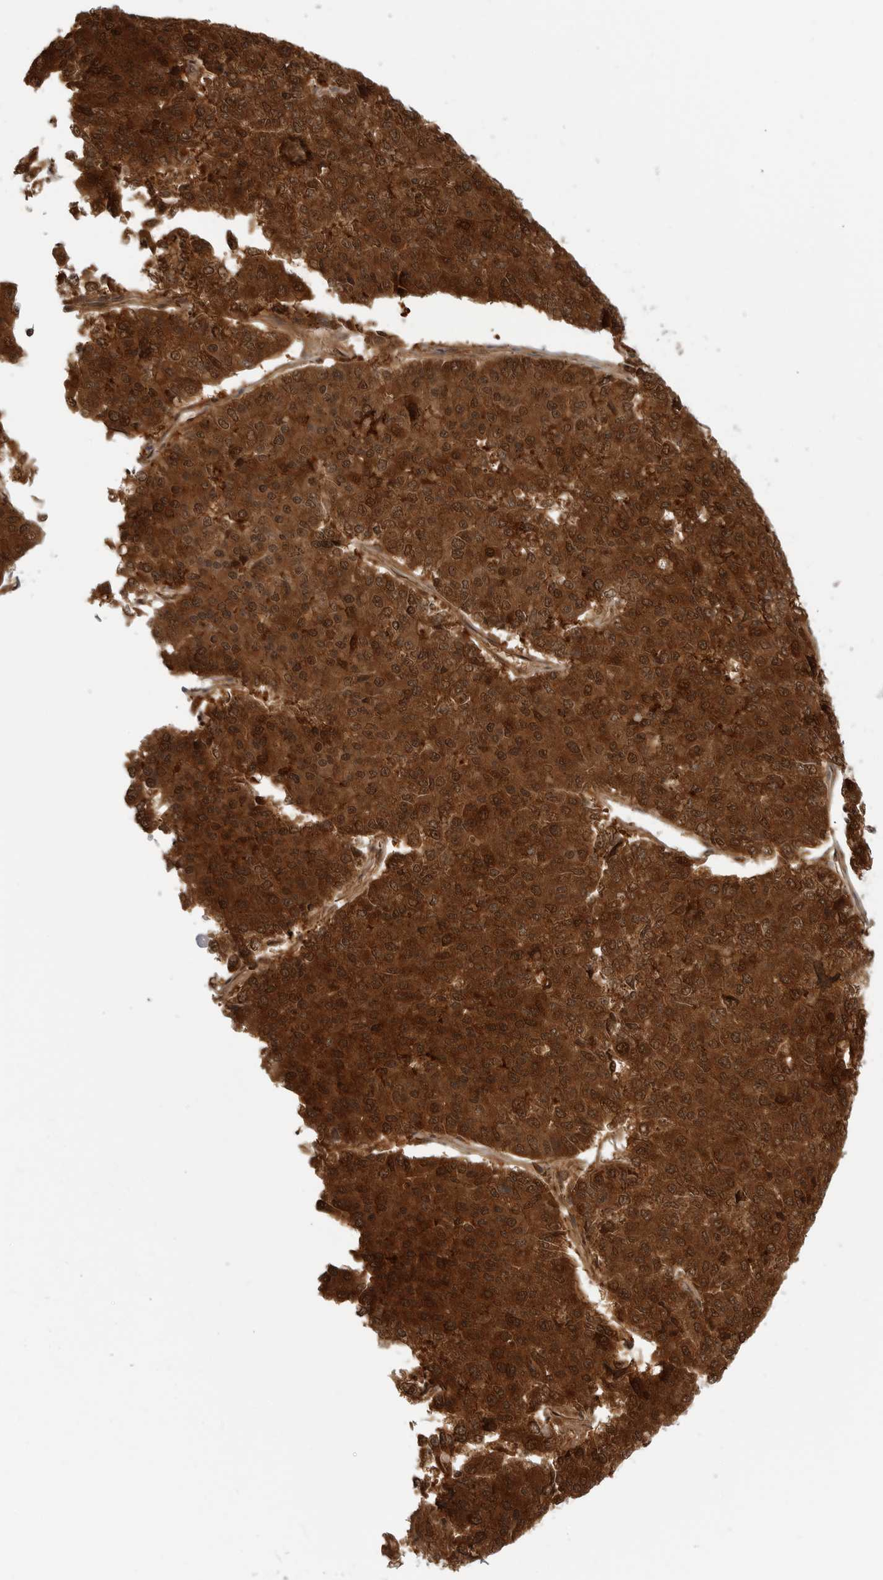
{"staining": {"intensity": "strong", "quantity": ">75%", "location": "cytoplasmic/membranous,nuclear"}, "tissue": "pancreatic cancer", "cell_type": "Tumor cells", "image_type": "cancer", "snomed": [{"axis": "morphology", "description": "Adenocarcinoma, NOS"}, {"axis": "topography", "description": "Pancreas"}], "caption": "Adenocarcinoma (pancreatic) stained with a brown dye demonstrates strong cytoplasmic/membranous and nuclear positive positivity in approximately >75% of tumor cells.", "gene": "CTIF", "patient": {"sex": "male", "age": 50}}